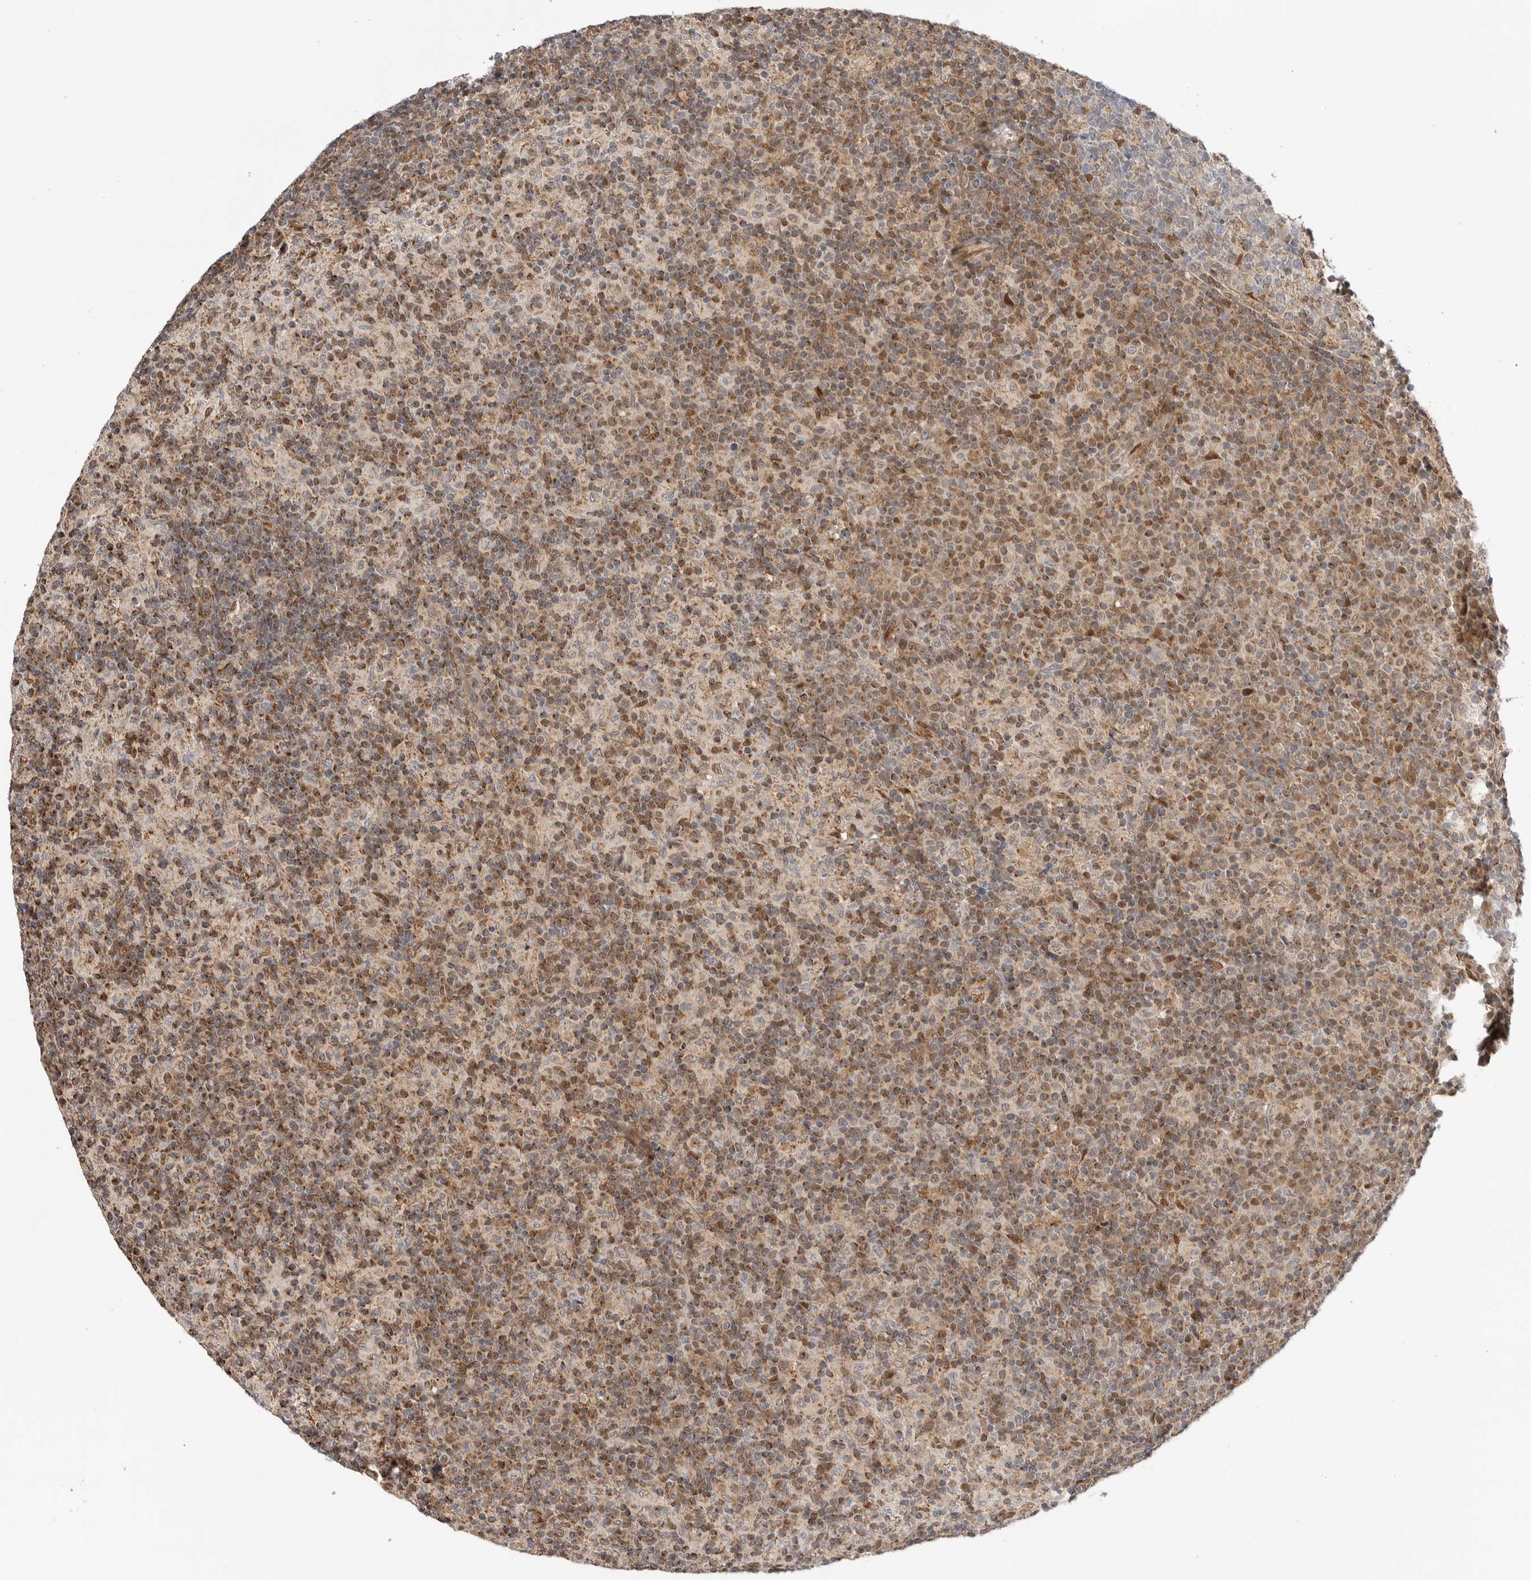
{"staining": {"intensity": "moderate", "quantity": "25%-75%", "location": "cytoplasmic/membranous"}, "tissue": "lymph node", "cell_type": "Non-germinal center cells", "image_type": "normal", "snomed": [{"axis": "morphology", "description": "Normal tissue, NOS"}, {"axis": "morphology", "description": "Inflammation, NOS"}, {"axis": "topography", "description": "Lymph node"}], "caption": "Immunohistochemical staining of unremarkable human lymph node demonstrates moderate cytoplasmic/membranous protein staining in about 25%-75% of non-germinal center cells.", "gene": "DCAF8", "patient": {"sex": "male", "age": 55}}